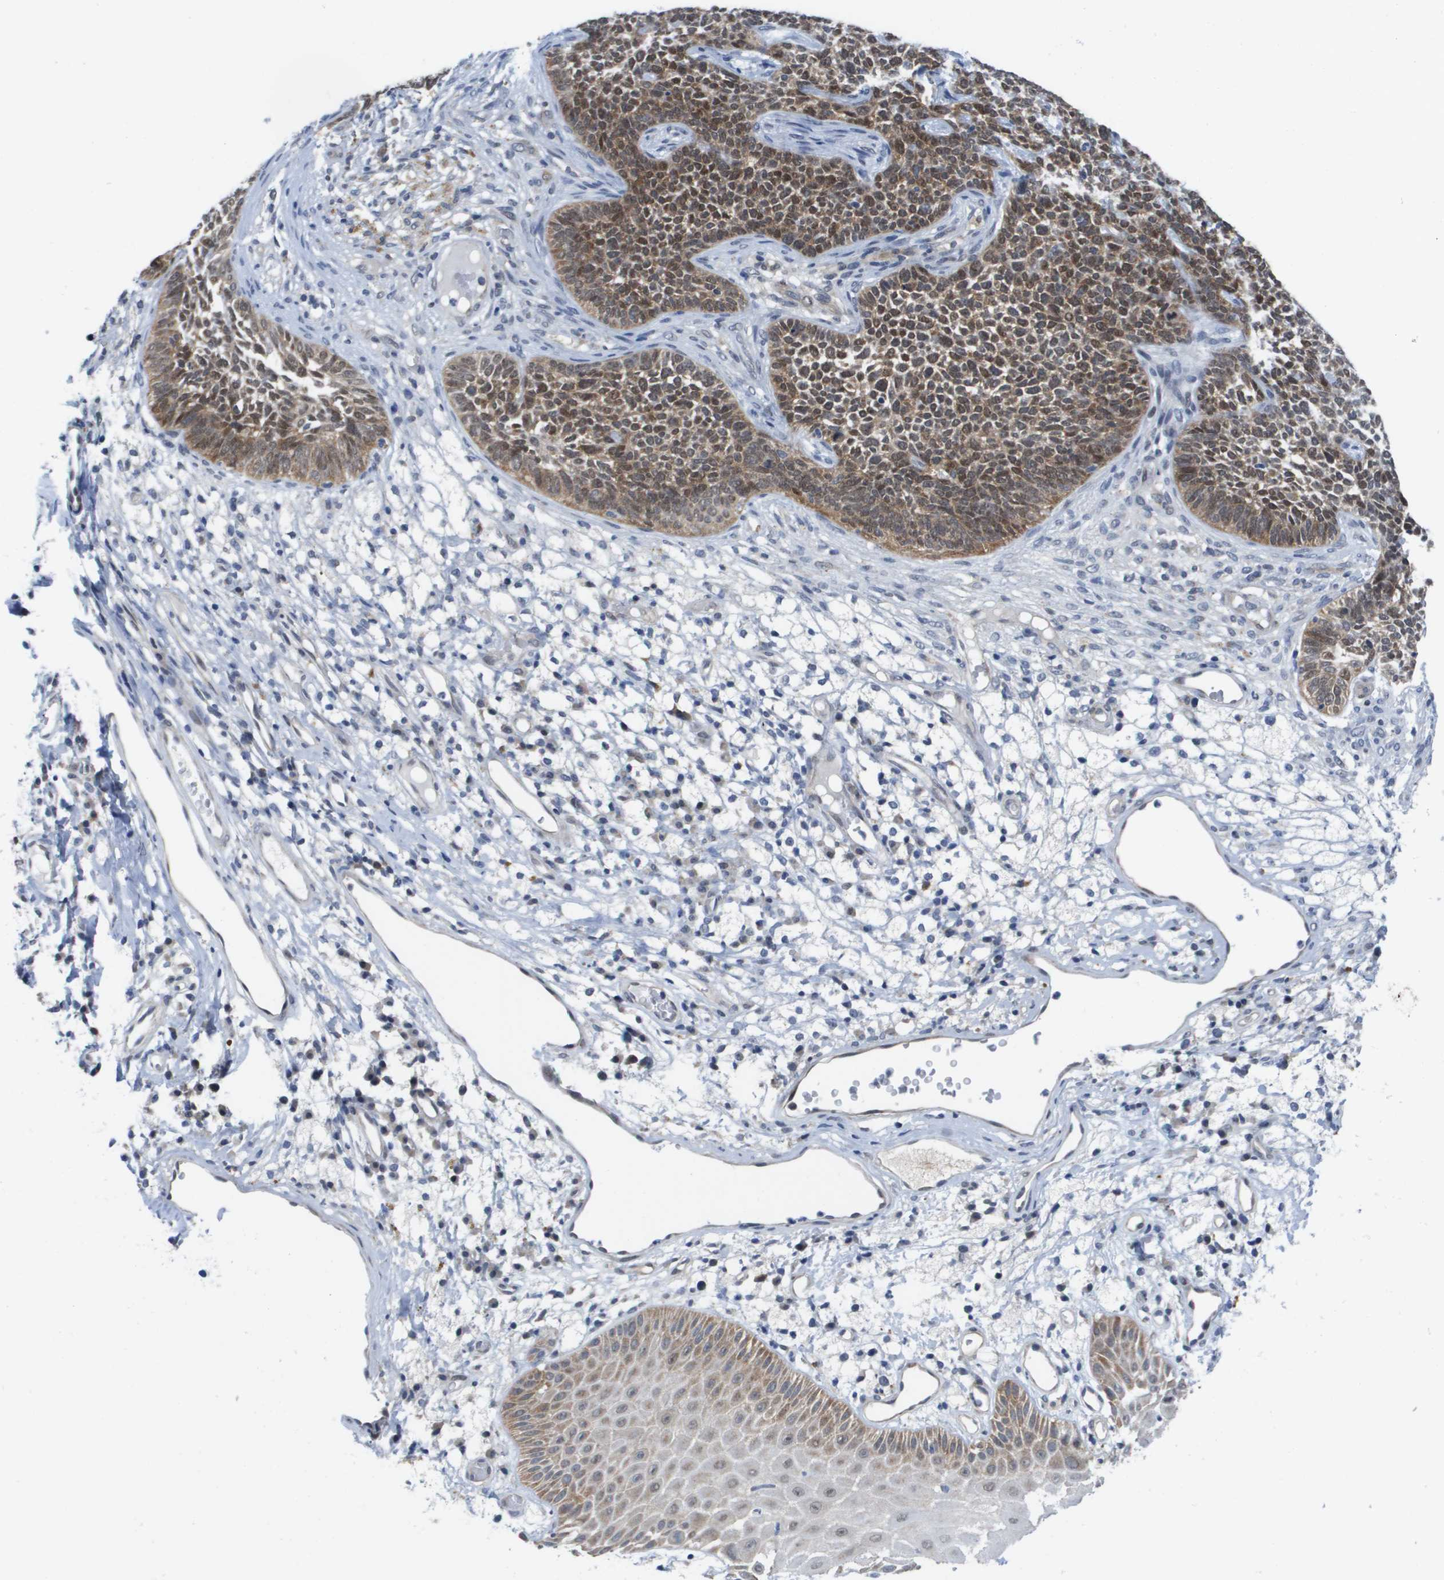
{"staining": {"intensity": "moderate", "quantity": "25%-75%", "location": "cytoplasmic/membranous,nuclear"}, "tissue": "skin cancer", "cell_type": "Tumor cells", "image_type": "cancer", "snomed": [{"axis": "morphology", "description": "Basal cell carcinoma"}, {"axis": "topography", "description": "Skin"}], "caption": "Immunohistochemistry photomicrograph of neoplastic tissue: human skin cancer stained using immunohistochemistry exhibits medium levels of moderate protein expression localized specifically in the cytoplasmic/membranous and nuclear of tumor cells, appearing as a cytoplasmic/membranous and nuclear brown color.", "gene": "FKBP4", "patient": {"sex": "female", "age": 84}}